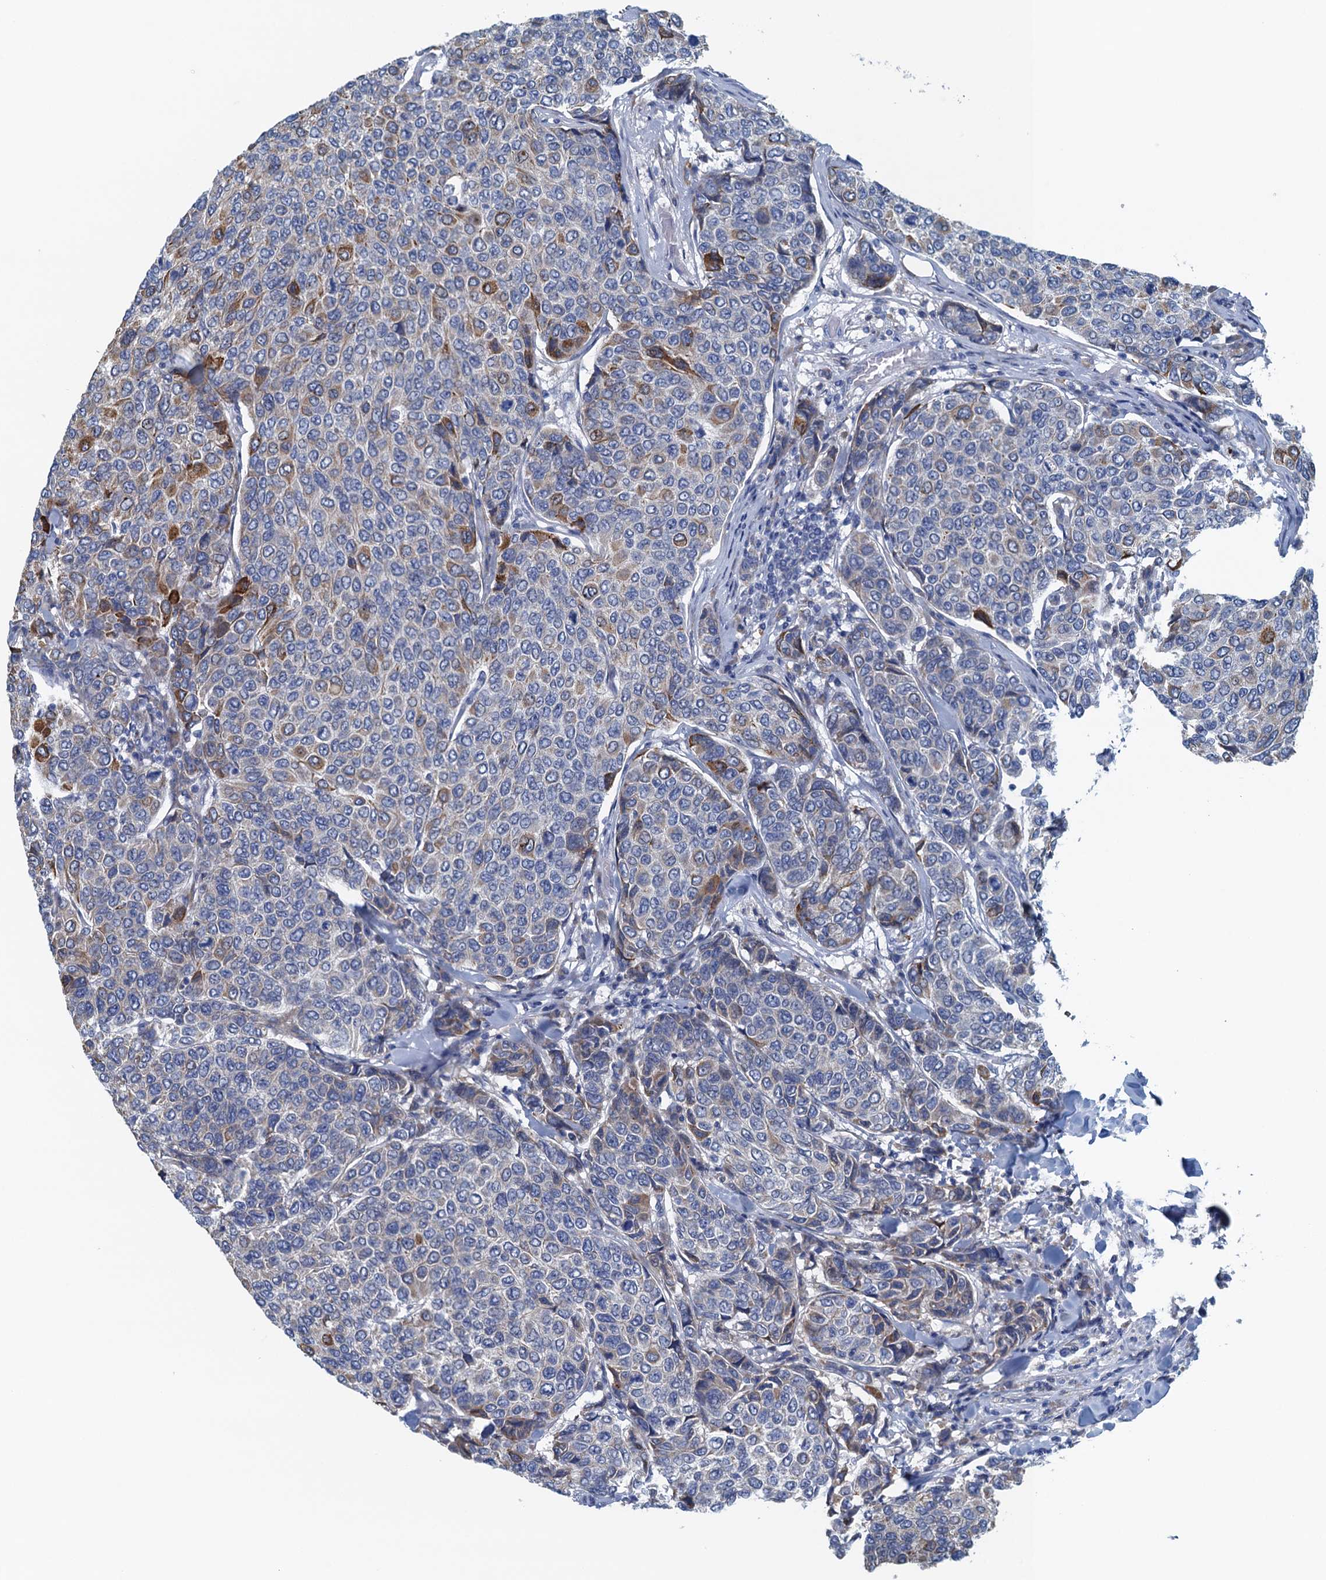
{"staining": {"intensity": "moderate", "quantity": "<25%", "location": "cytoplasmic/membranous"}, "tissue": "breast cancer", "cell_type": "Tumor cells", "image_type": "cancer", "snomed": [{"axis": "morphology", "description": "Duct carcinoma"}, {"axis": "topography", "description": "Breast"}], "caption": "Invasive ductal carcinoma (breast) stained with a protein marker reveals moderate staining in tumor cells.", "gene": "C10orf88", "patient": {"sex": "female", "age": 55}}